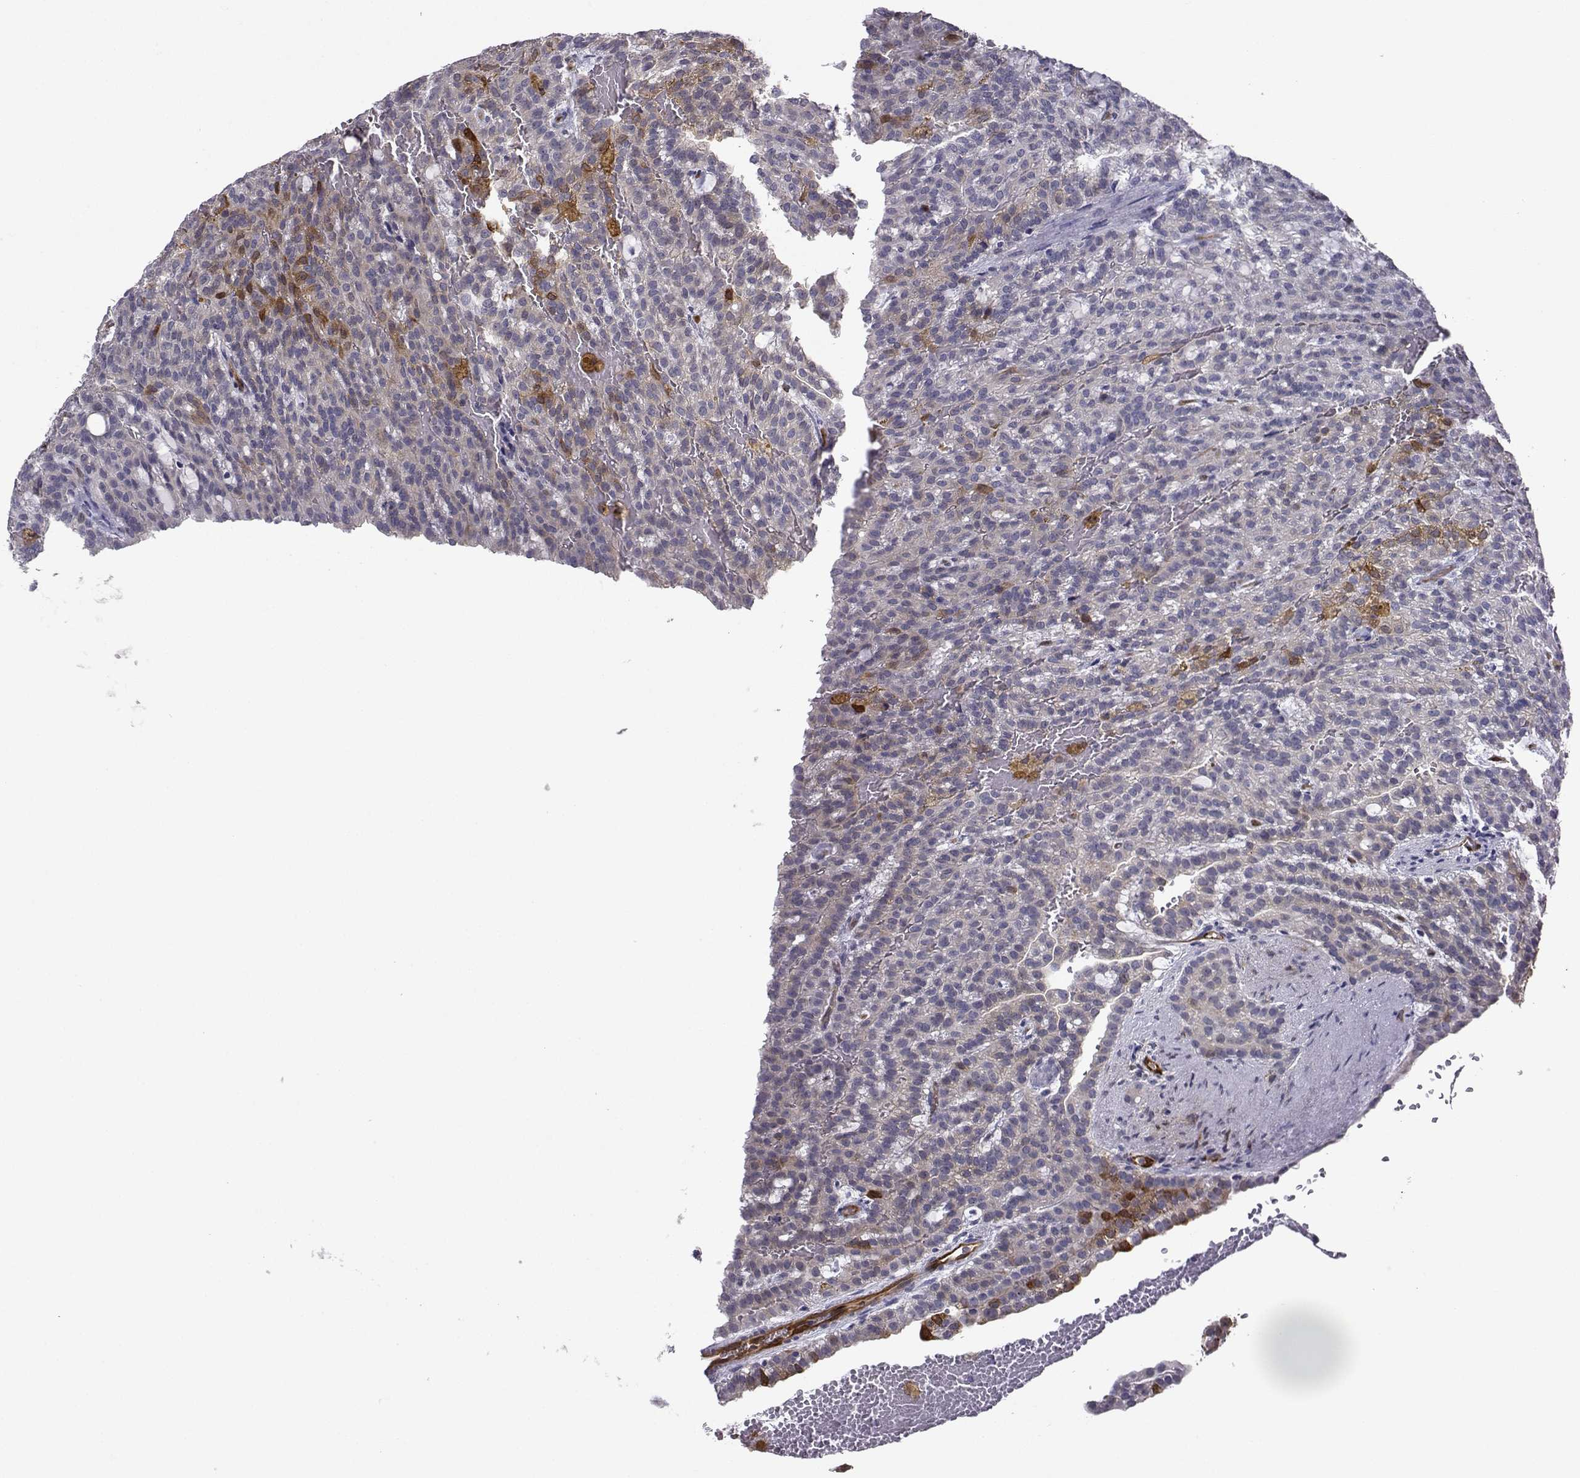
{"staining": {"intensity": "negative", "quantity": "none", "location": "none"}, "tissue": "renal cancer", "cell_type": "Tumor cells", "image_type": "cancer", "snomed": [{"axis": "morphology", "description": "Adenocarcinoma, NOS"}, {"axis": "topography", "description": "Kidney"}], "caption": "The micrograph exhibits no significant expression in tumor cells of renal adenocarcinoma. The staining was performed using DAB to visualize the protein expression in brown, while the nuclei were stained in blue with hematoxylin (Magnification: 20x).", "gene": "NQO1", "patient": {"sex": "male", "age": 63}}